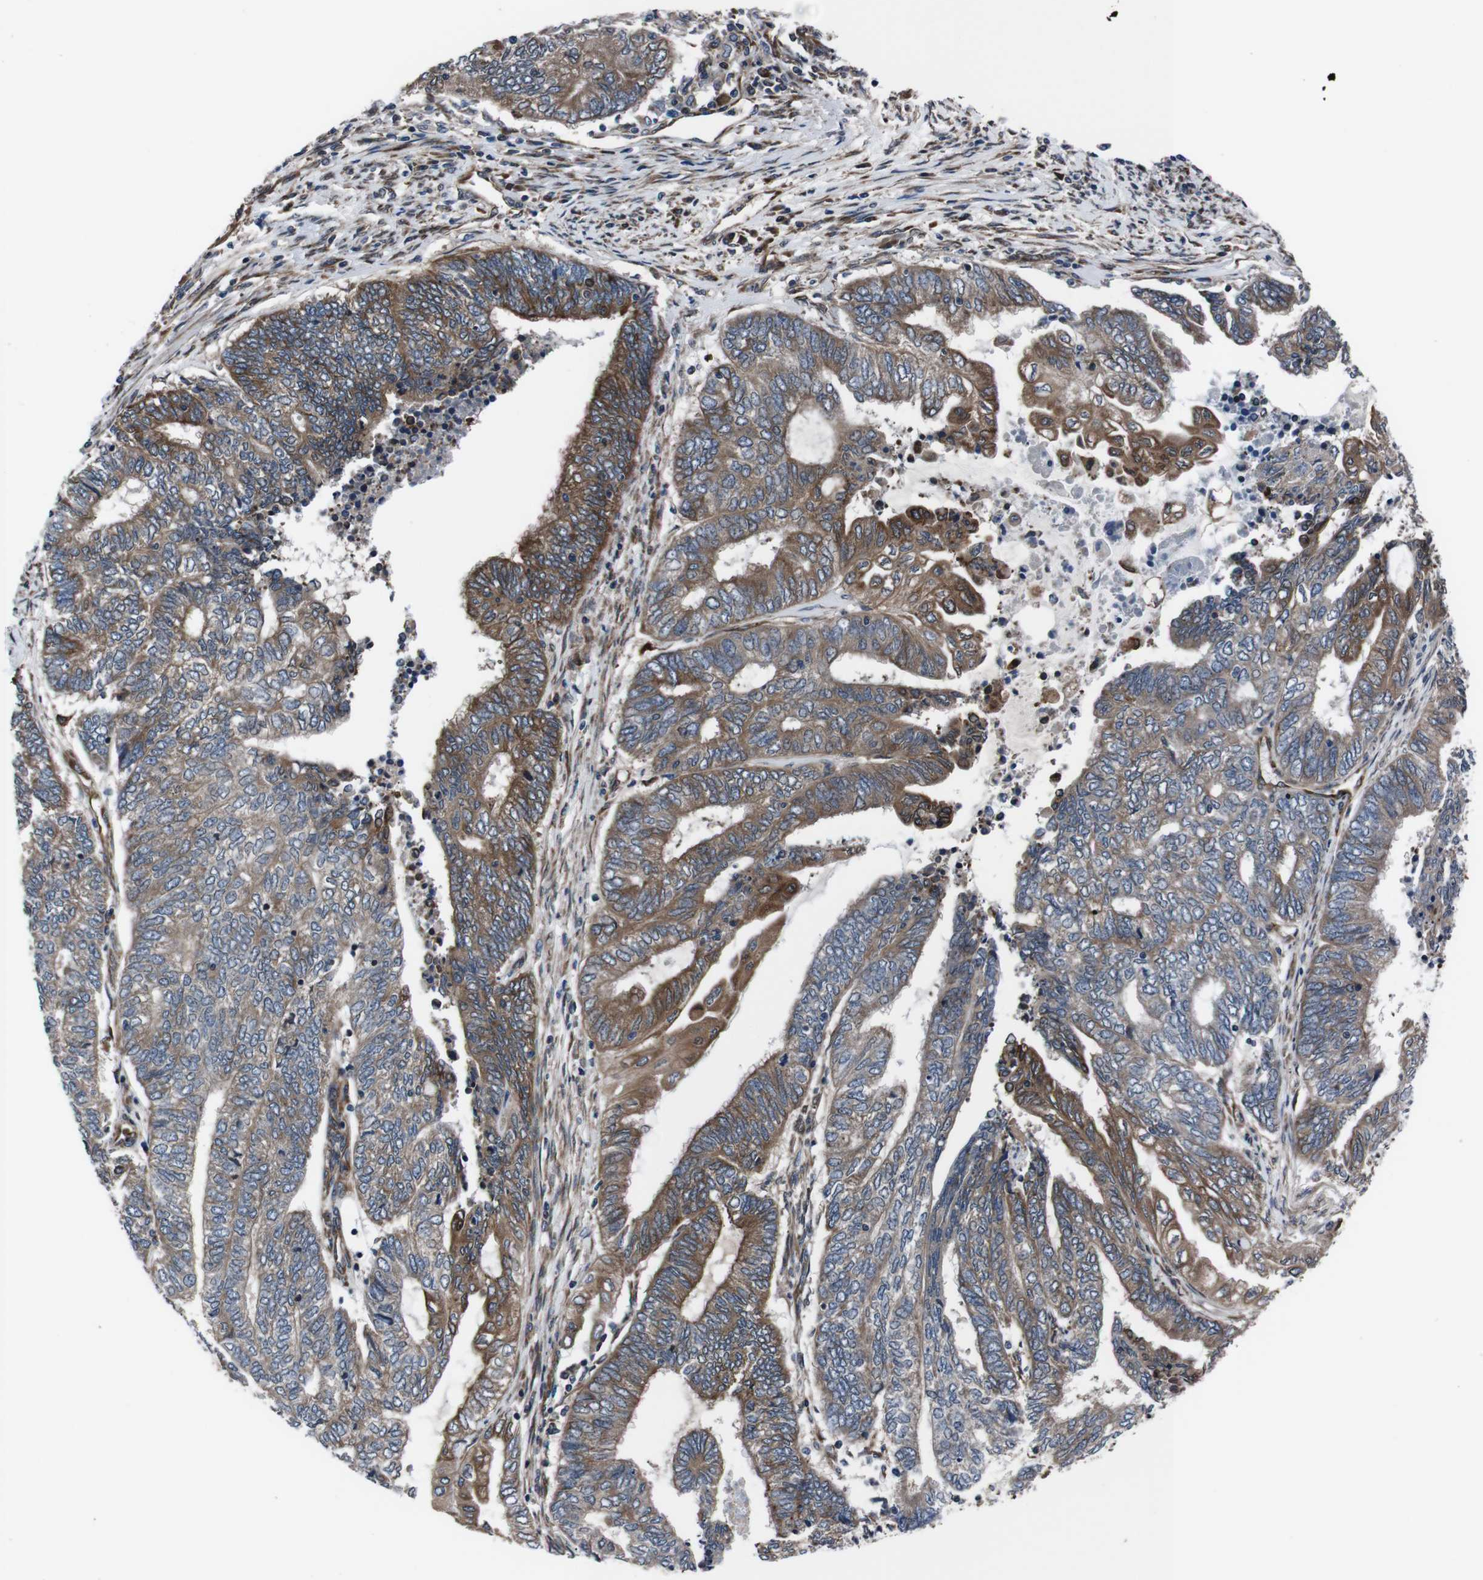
{"staining": {"intensity": "moderate", "quantity": ">75%", "location": "cytoplasmic/membranous"}, "tissue": "endometrial cancer", "cell_type": "Tumor cells", "image_type": "cancer", "snomed": [{"axis": "morphology", "description": "Adenocarcinoma, NOS"}, {"axis": "topography", "description": "Uterus"}, {"axis": "topography", "description": "Endometrium"}], "caption": "Protein analysis of endometrial adenocarcinoma tissue reveals moderate cytoplasmic/membranous staining in approximately >75% of tumor cells.", "gene": "EIF4A2", "patient": {"sex": "female", "age": 70}}